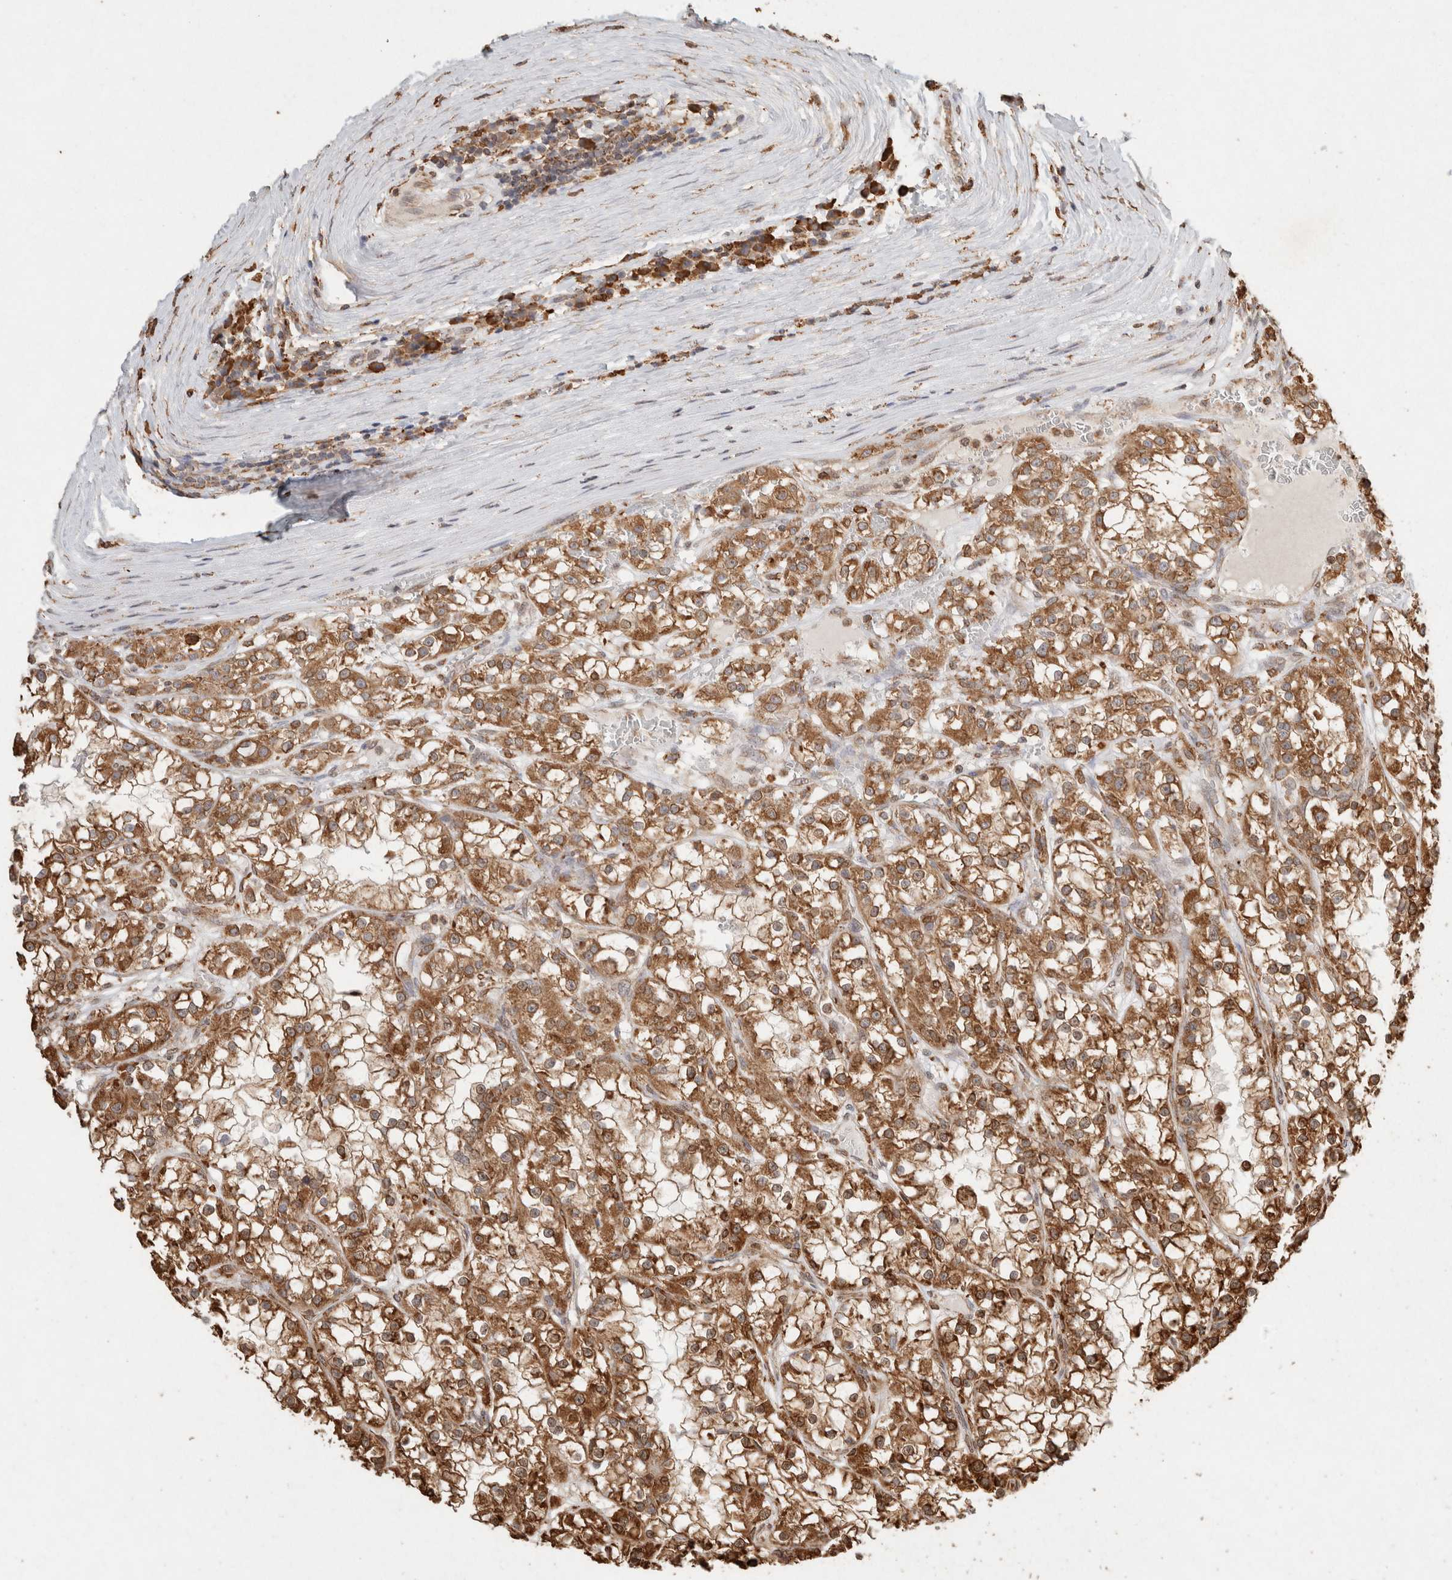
{"staining": {"intensity": "moderate", "quantity": ">75%", "location": "cytoplasmic/membranous"}, "tissue": "renal cancer", "cell_type": "Tumor cells", "image_type": "cancer", "snomed": [{"axis": "morphology", "description": "Adenocarcinoma, NOS"}, {"axis": "topography", "description": "Kidney"}], "caption": "Immunohistochemistry (IHC) staining of adenocarcinoma (renal), which reveals medium levels of moderate cytoplasmic/membranous expression in about >75% of tumor cells indicating moderate cytoplasmic/membranous protein positivity. The staining was performed using DAB (3,3'-diaminobenzidine) (brown) for protein detection and nuclei were counterstained in hematoxylin (blue).", "gene": "ERAP1", "patient": {"sex": "female", "age": 52}}